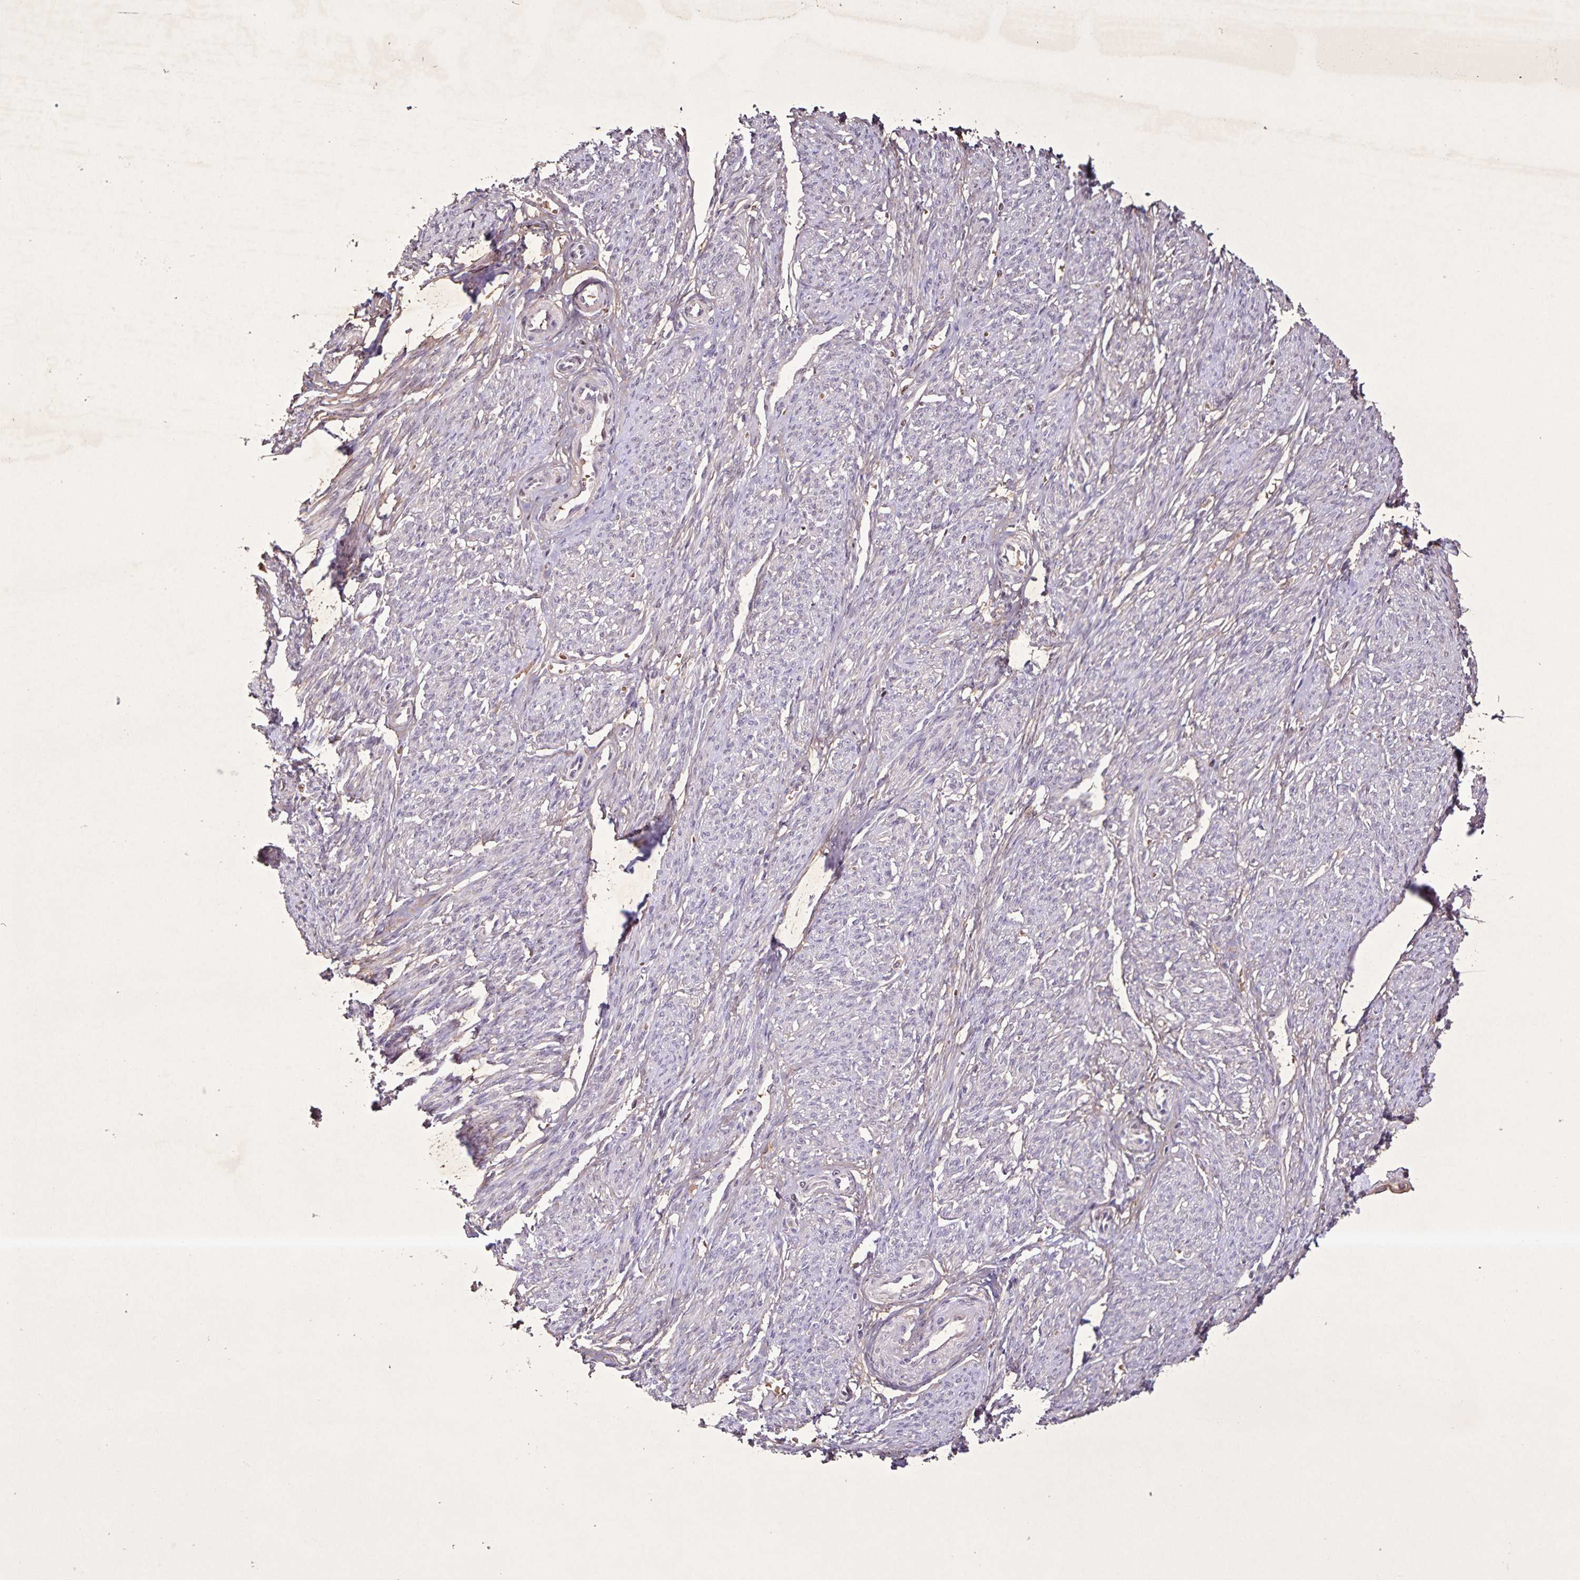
{"staining": {"intensity": "weak", "quantity": "25%-75%", "location": "cytoplasmic/membranous"}, "tissue": "smooth muscle", "cell_type": "Smooth muscle cells", "image_type": "normal", "snomed": [{"axis": "morphology", "description": "Normal tissue, NOS"}, {"axis": "topography", "description": "Smooth muscle"}], "caption": "Normal smooth muscle reveals weak cytoplasmic/membranous expression in about 25%-75% of smooth muscle cells, visualized by immunohistochemistry.", "gene": "GDF2", "patient": {"sex": "female", "age": 65}}